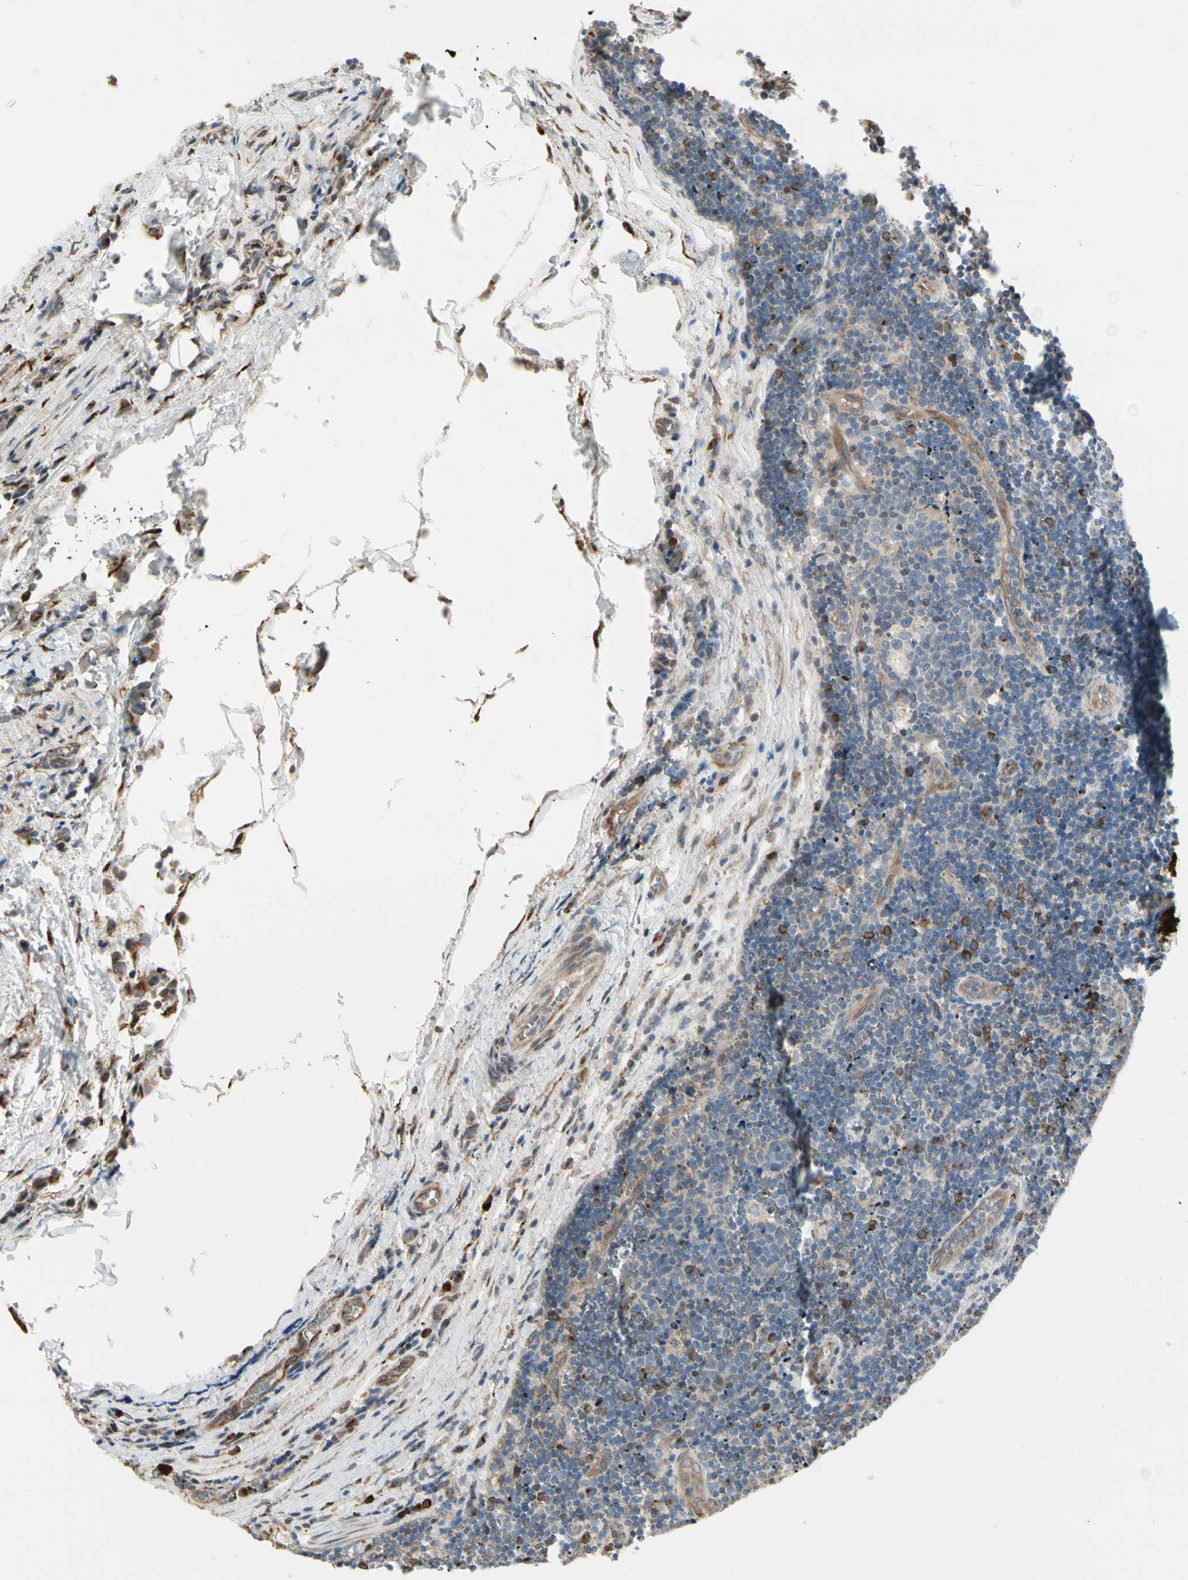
{"staining": {"intensity": "negative", "quantity": "none", "location": "none"}, "tissue": "lymph node", "cell_type": "Germinal center cells", "image_type": "normal", "snomed": [{"axis": "morphology", "description": "Normal tissue, NOS"}, {"axis": "topography", "description": "Lymph node"}, {"axis": "topography", "description": "Salivary gland"}], "caption": "DAB immunohistochemical staining of unremarkable human lymph node exhibits no significant staining in germinal center cells.", "gene": "NUCB2", "patient": {"sex": "male", "age": 8}}